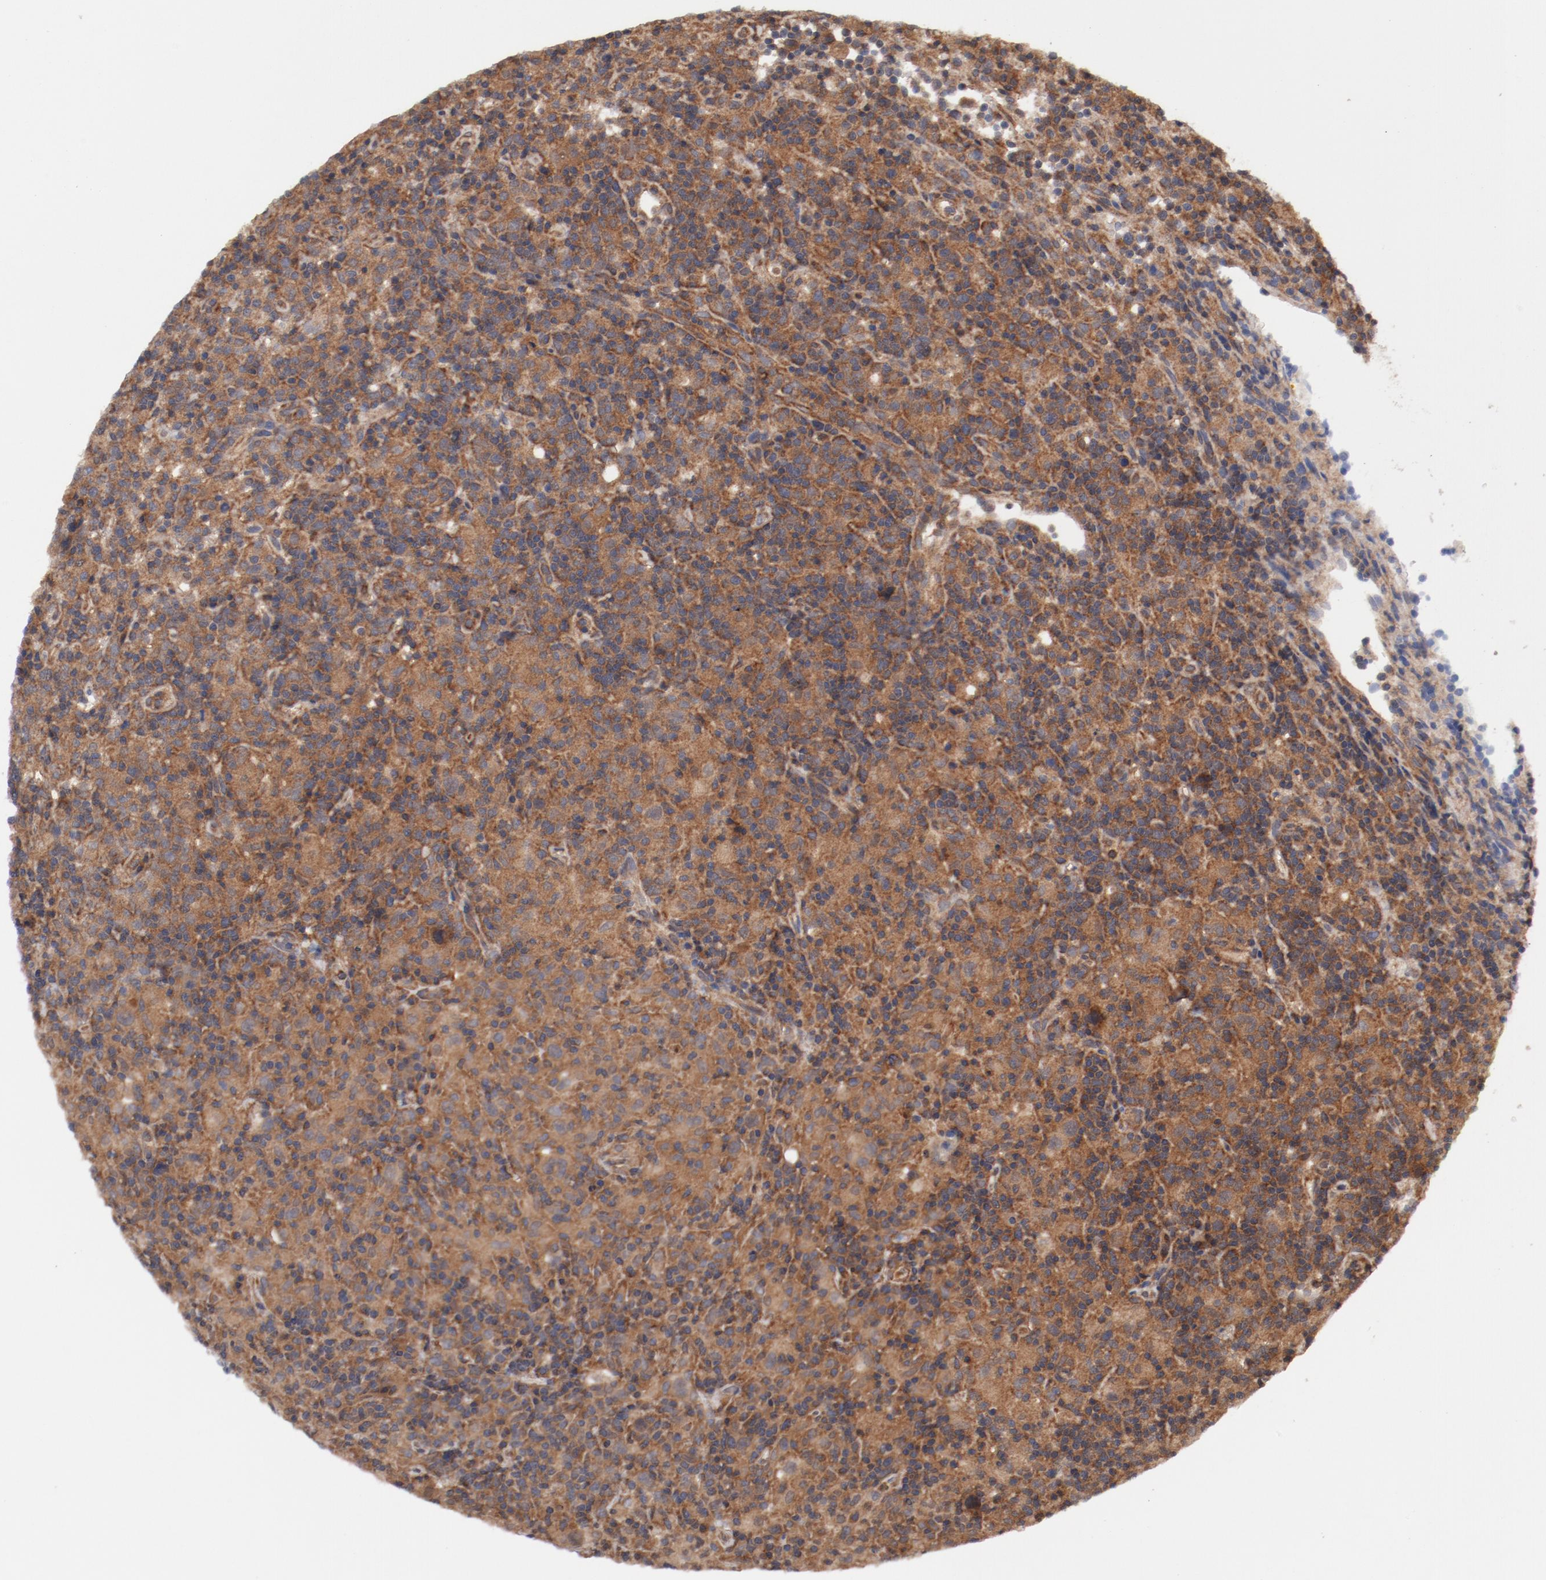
{"staining": {"intensity": "moderate", "quantity": ">75%", "location": "cytoplasmic/membranous"}, "tissue": "lymphoma", "cell_type": "Tumor cells", "image_type": "cancer", "snomed": [{"axis": "morphology", "description": "Hodgkin's disease, NOS"}, {"axis": "topography", "description": "Lymph node"}], "caption": "This is an image of immunohistochemistry (IHC) staining of Hodgkin's disease, which shows moderate expression in the cytoplasmic/membranous of tumor cells.", "gene": "GUF1", "patient": {"sex": "male", "age": 65}}